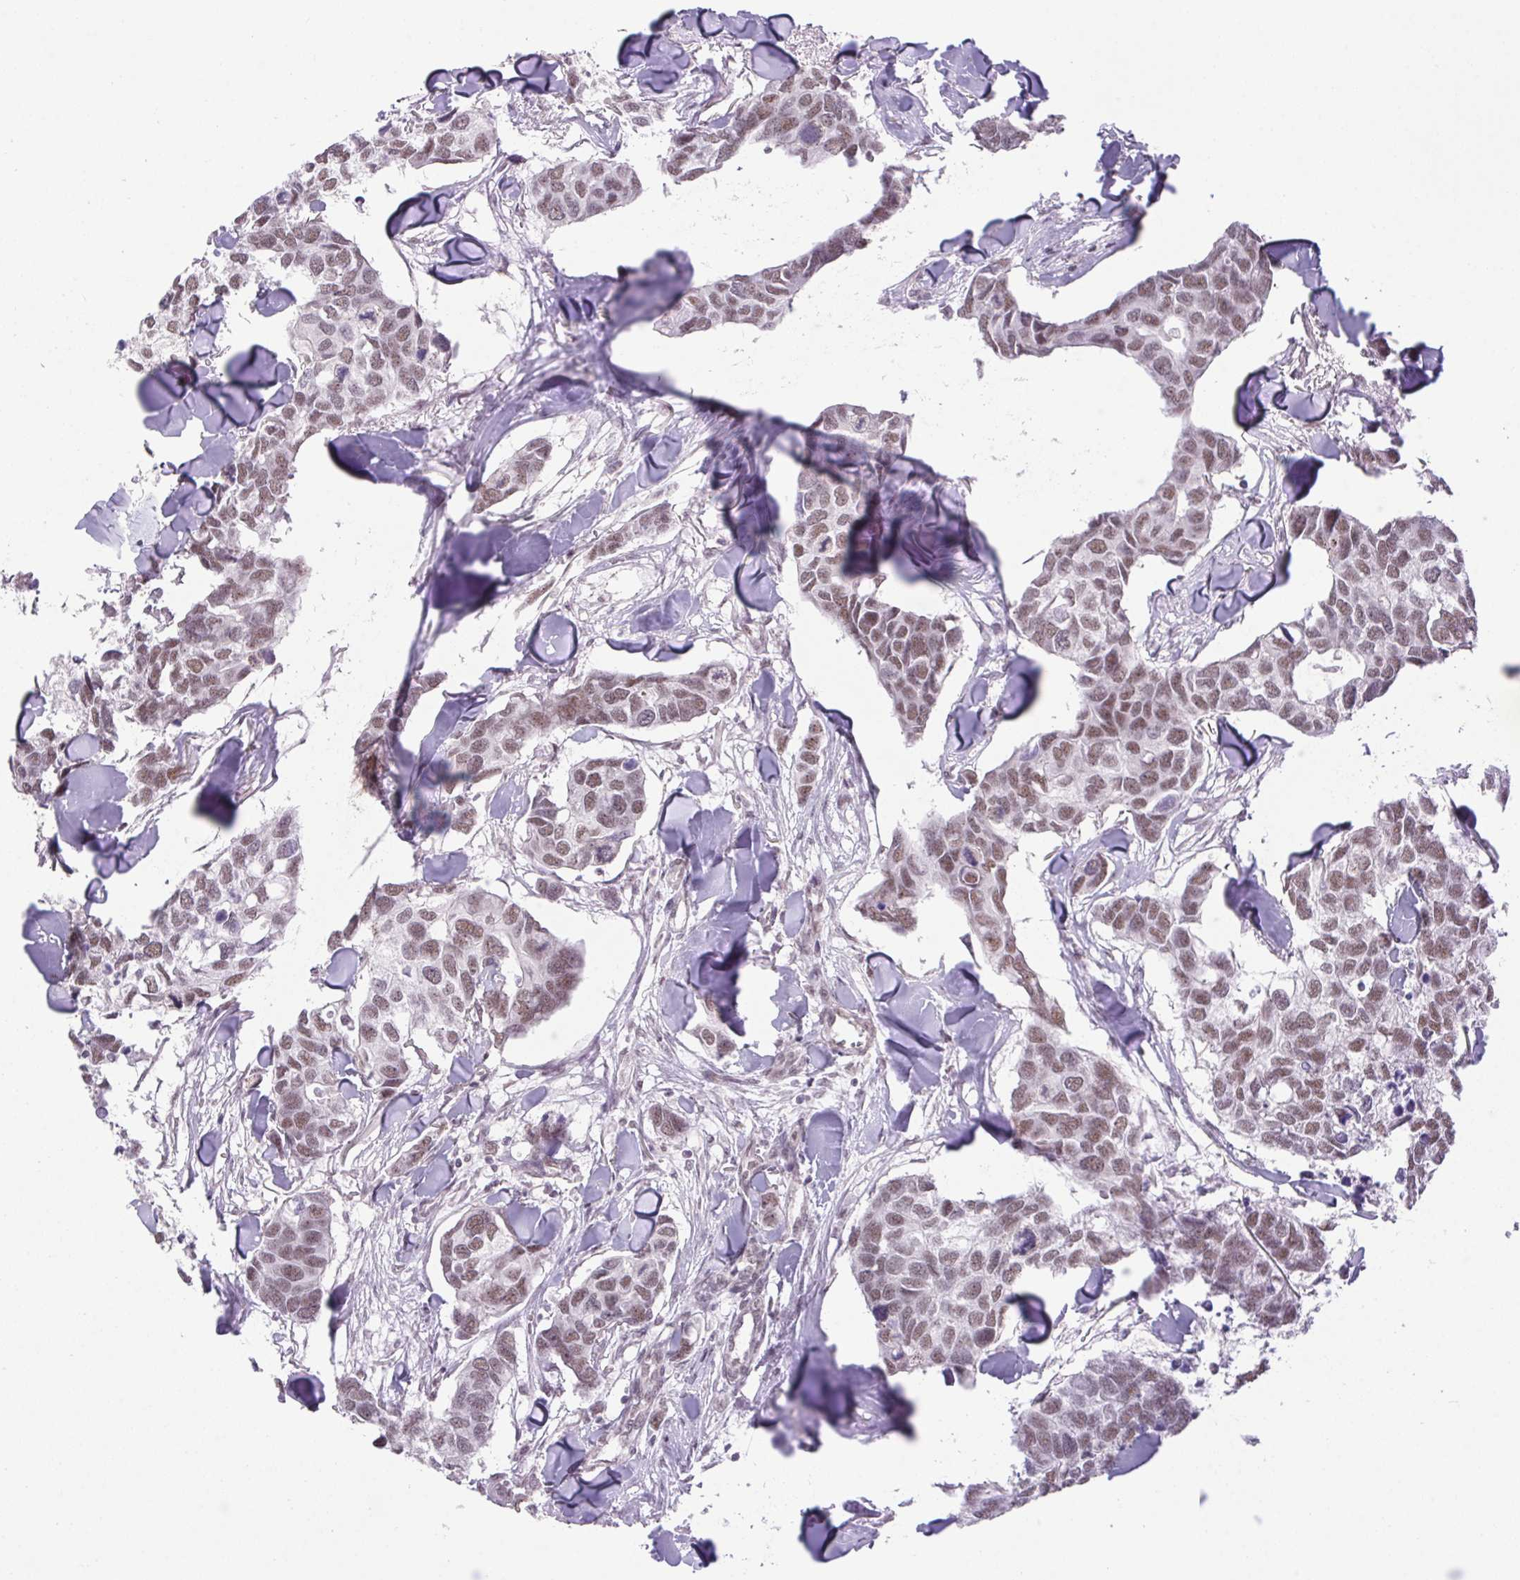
{"staining": {"intensity": "moderate", "quantity": ">75%", "location": "nuclear"}, "tissue": "breast cancer", "cell_type": "Tumor cells", "image_type": "cancer", "snomed": [{"axis": "morphology", "description": "Duct carcinoma"}, {"axis": "topography", "description": "Breast"}], "caption": "Invasive ductal carcinoma (breast) was stained to show a protein in brown. There is medium levels of moderate nuclear staining in approximately >75% of tumor cells.", "gene": "DDX17", "patient": {"sex": "female", "age": 83}}